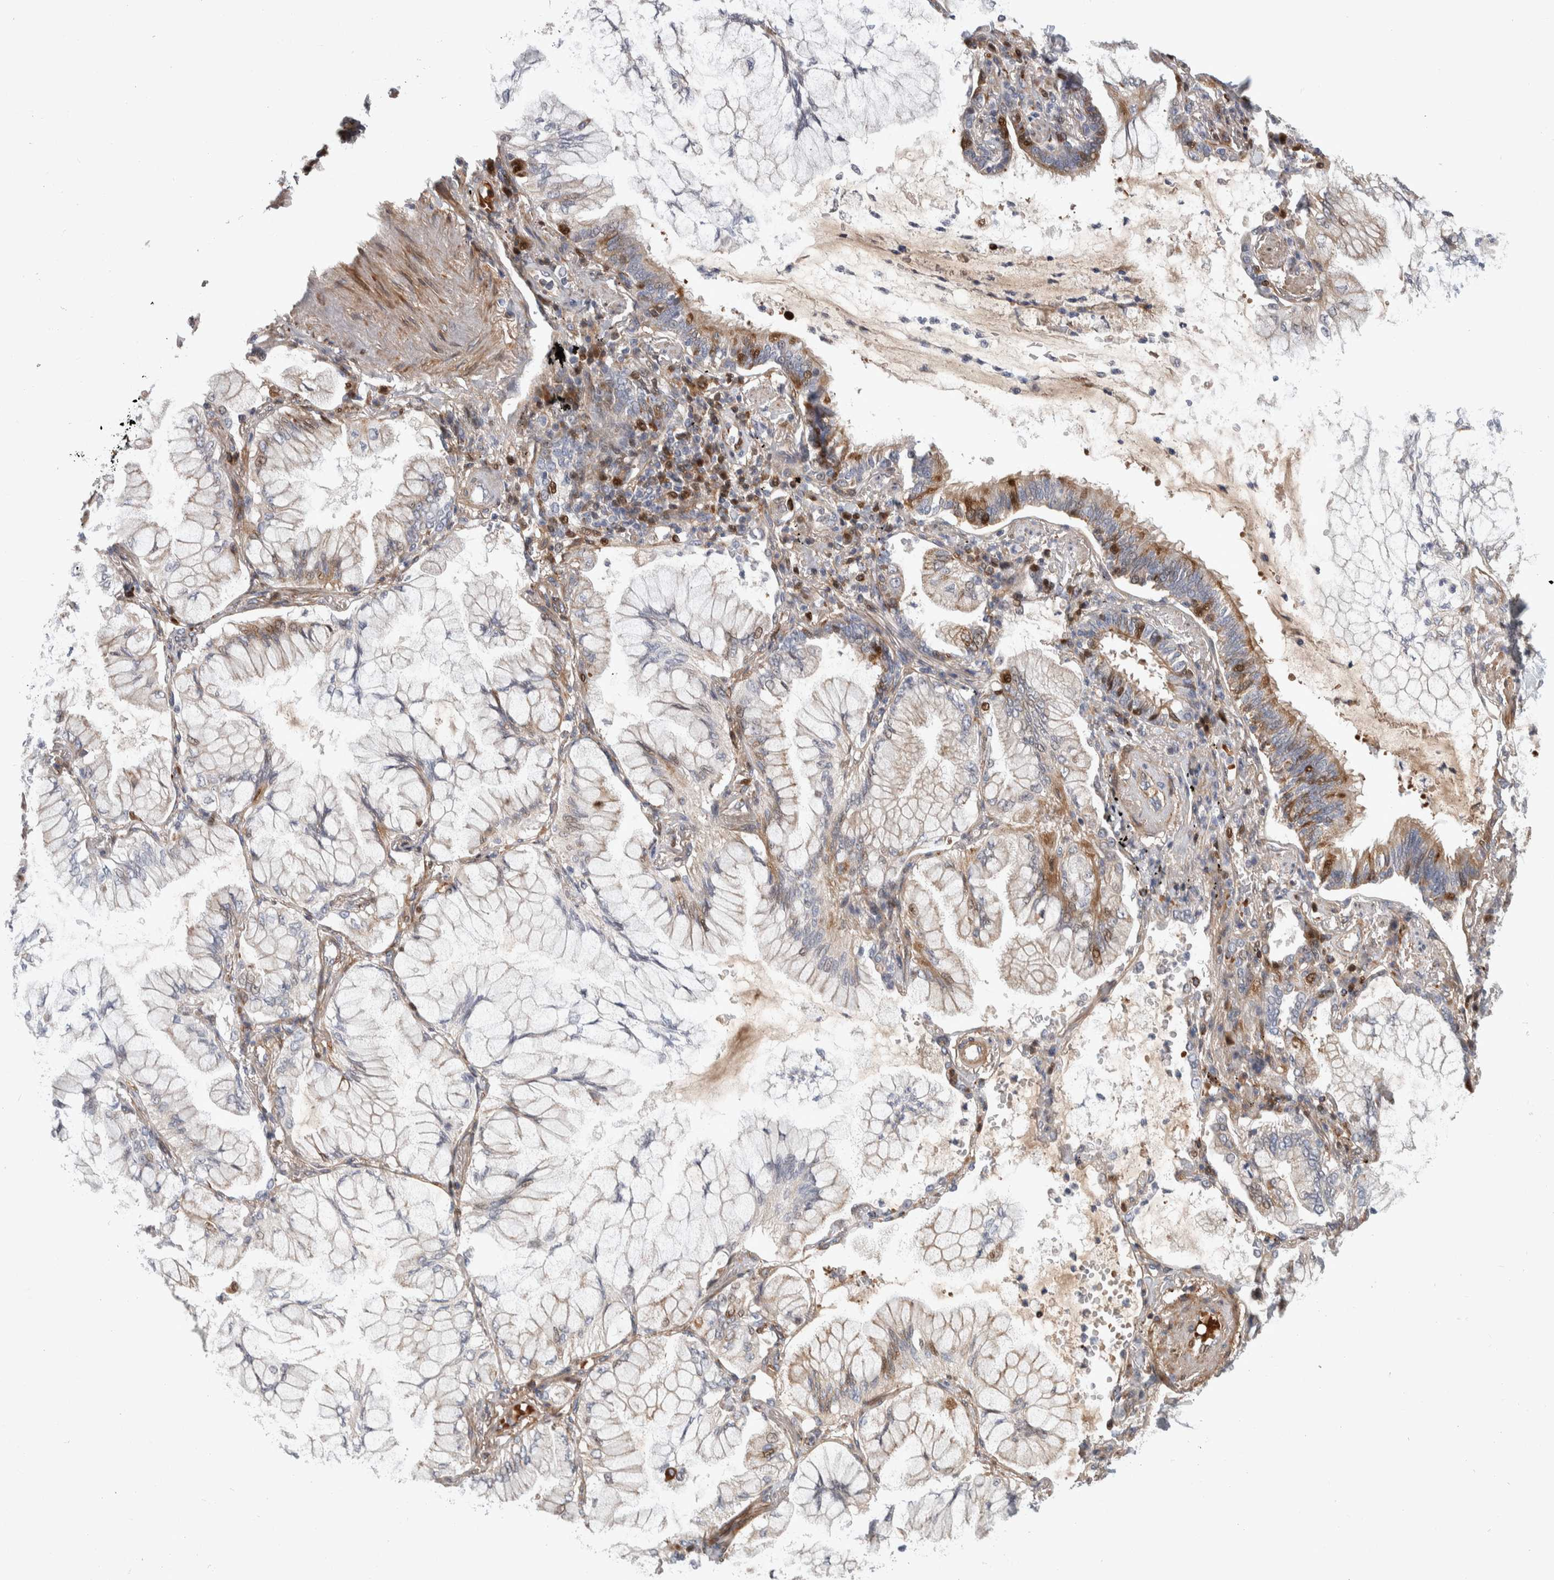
{"staining": {"intensity": "moderate", "quantity": "<25%", "location": "cytoplasmic/membranous"}, "tissue": "lung cancer", "cell_type": "Tumor cells", "image_type": "cancer", "snomed": [{"axis": "morphology", "description": "Adenocarcinoma, NOS"}, {"axis": "topography", "description": "Lung"}], "caption": "The micrograph shows immunohistochemical staining of lung adenocarcinoma. There is moderate cytoplasmic/membranous staining is present in about <25% of tumor cells.", "gene": "PSMG3", "patient": {"sex": "female", "age": 70}}